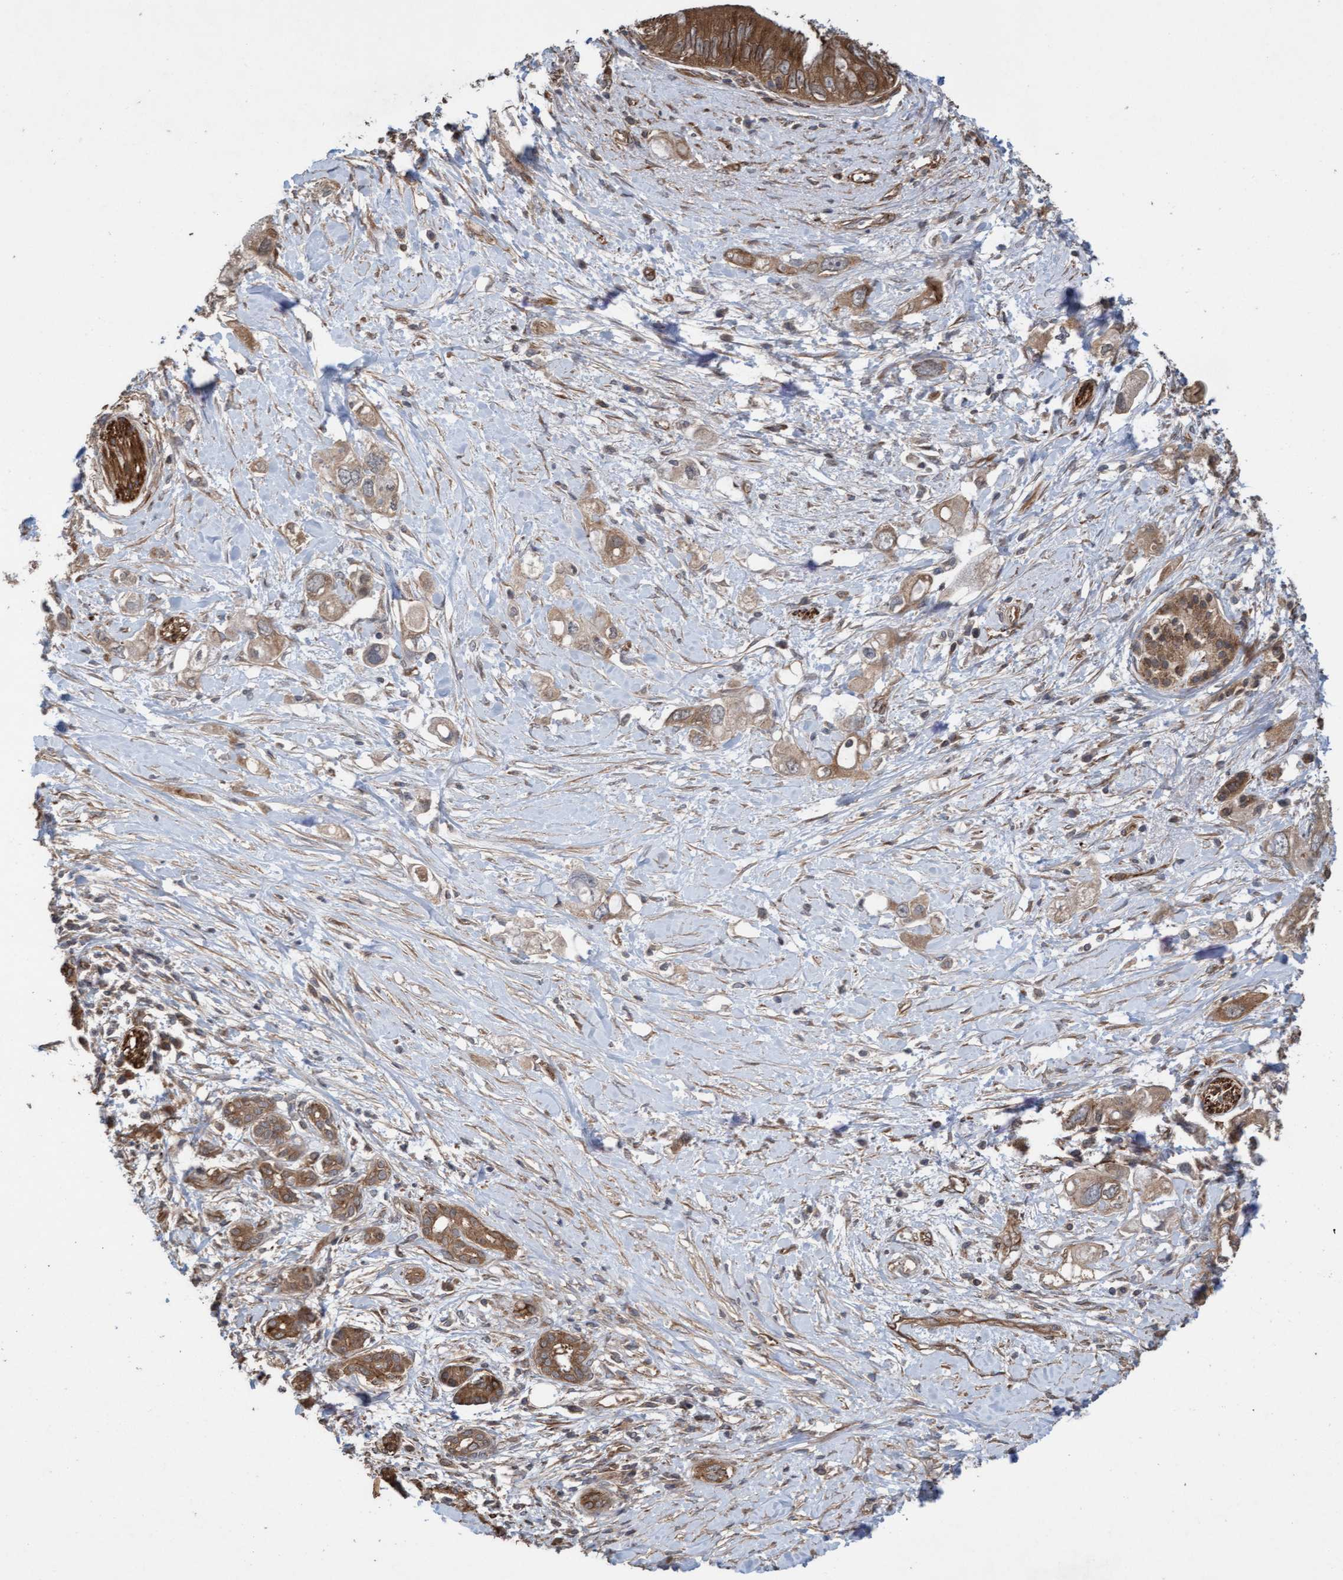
{"staining": {"intensity": "strong", "quantity": ">75%", "location": "cytoplasmic/membranous"}, "tissue": "pancreatic cancer", "cell_type": "Tumor cells", "image_type": "cancer", "snomed": [{"axis": "morphology", "description": "Adenocarcinoma, NOS"}, {"axis": "topography", "description": "Pancreas"}], "caption": "A micrograph of human adenocarcinoma (pancreatic) stained for a protein exhibits strong cytoplasmic/membranous brown staining in tumor cells.", "gene": "CDC42EP4", "patient": {"sex": "female", "age": 56}}